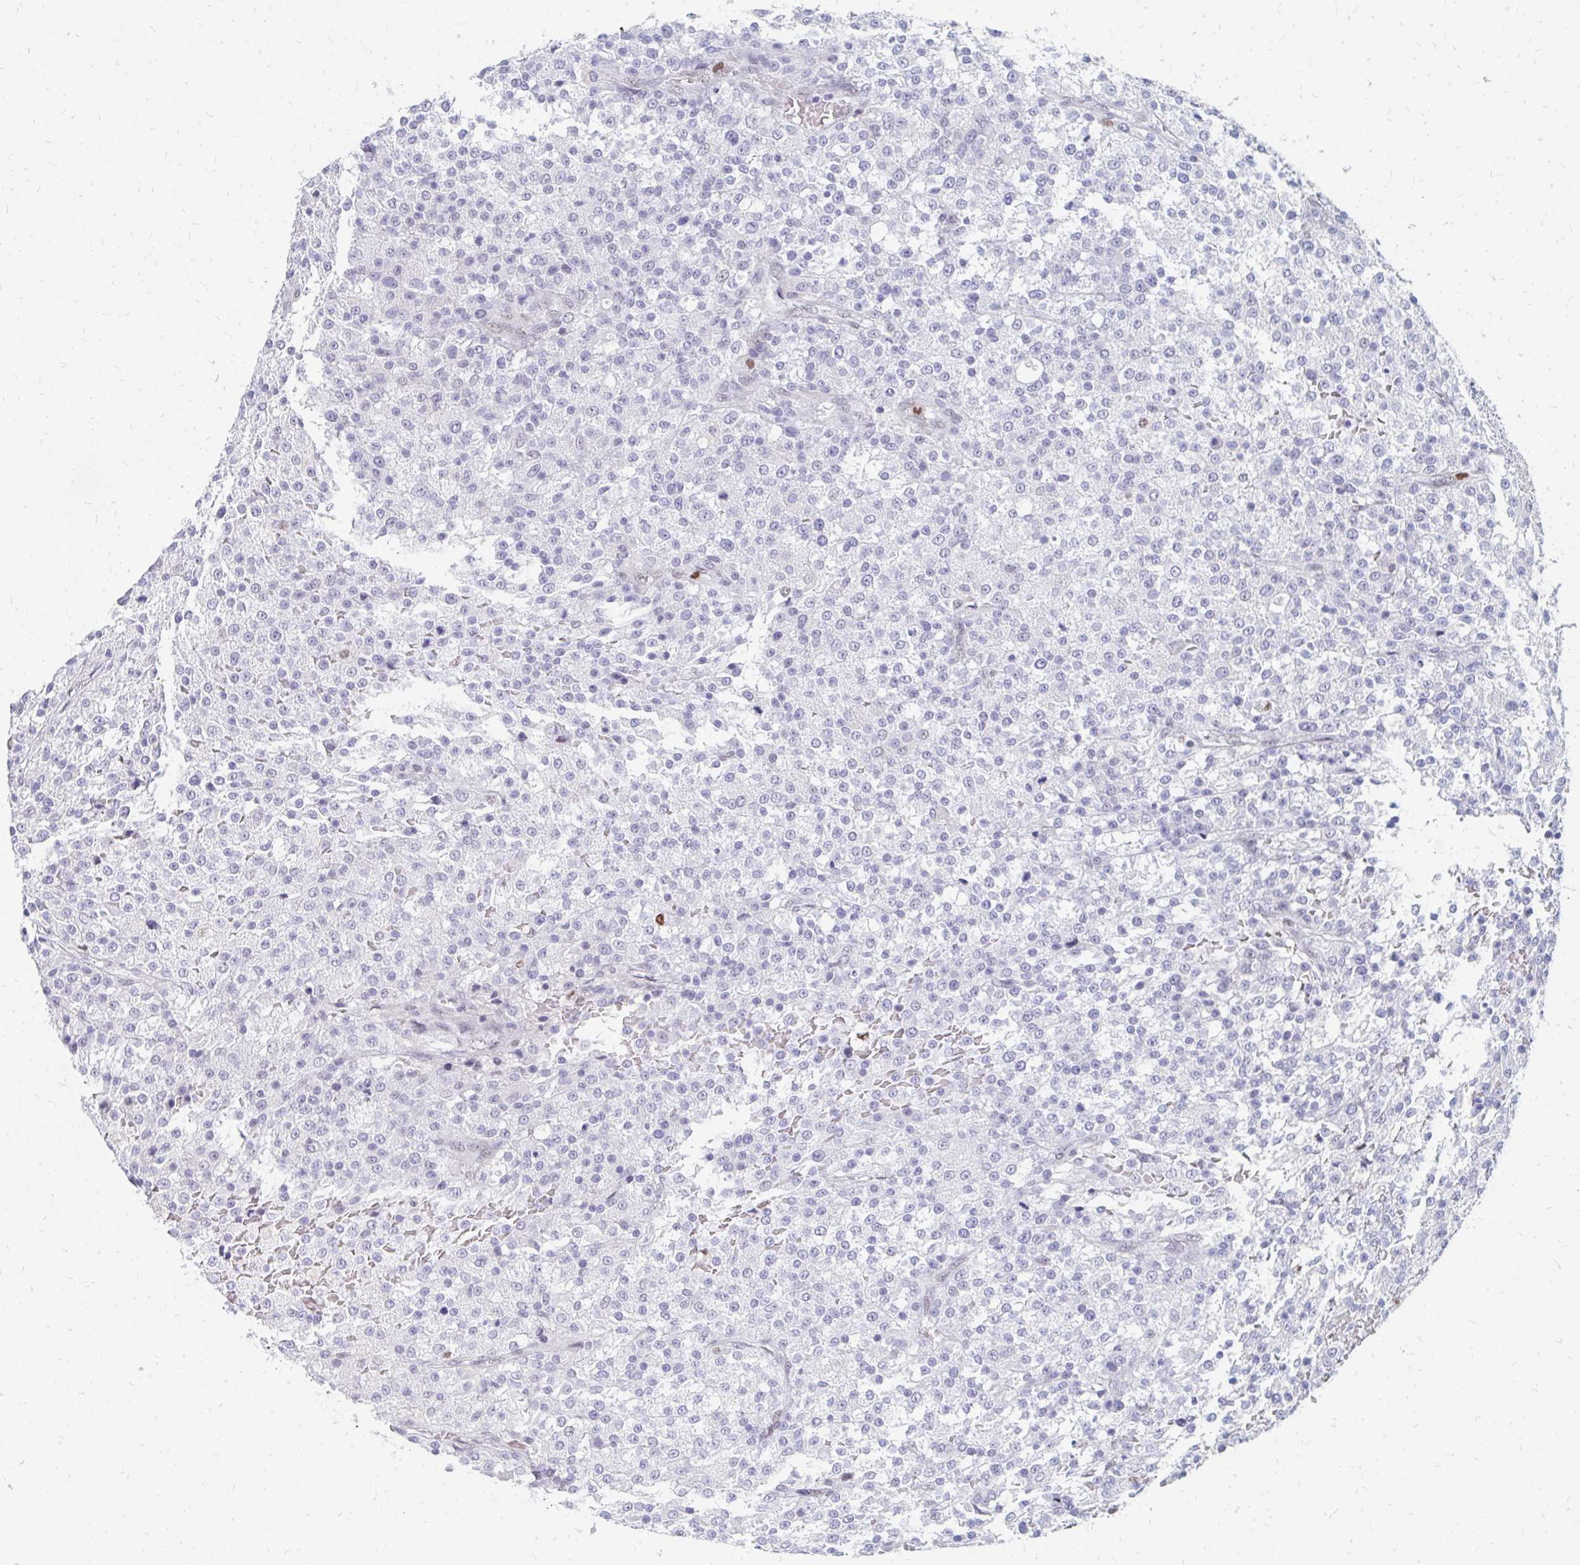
{"staining": {"intensity": "negative", "quantity": "none", "location": "none"}, "tissue": "testis cancer", "cell_type": "Tumor cells", "image_type": "cancer", "snomed": [{"axis": "morphology", "description": "Seminoma, NOS"}, {"axis": "topography", "description": "Testis"}], "caption": "IHC micrograph of seminoma (testis) stained for a protein (brown), which displays no expression in tumor cells.", "gene": "PLK3", "patient": {"sex": "male", "age": 59}}